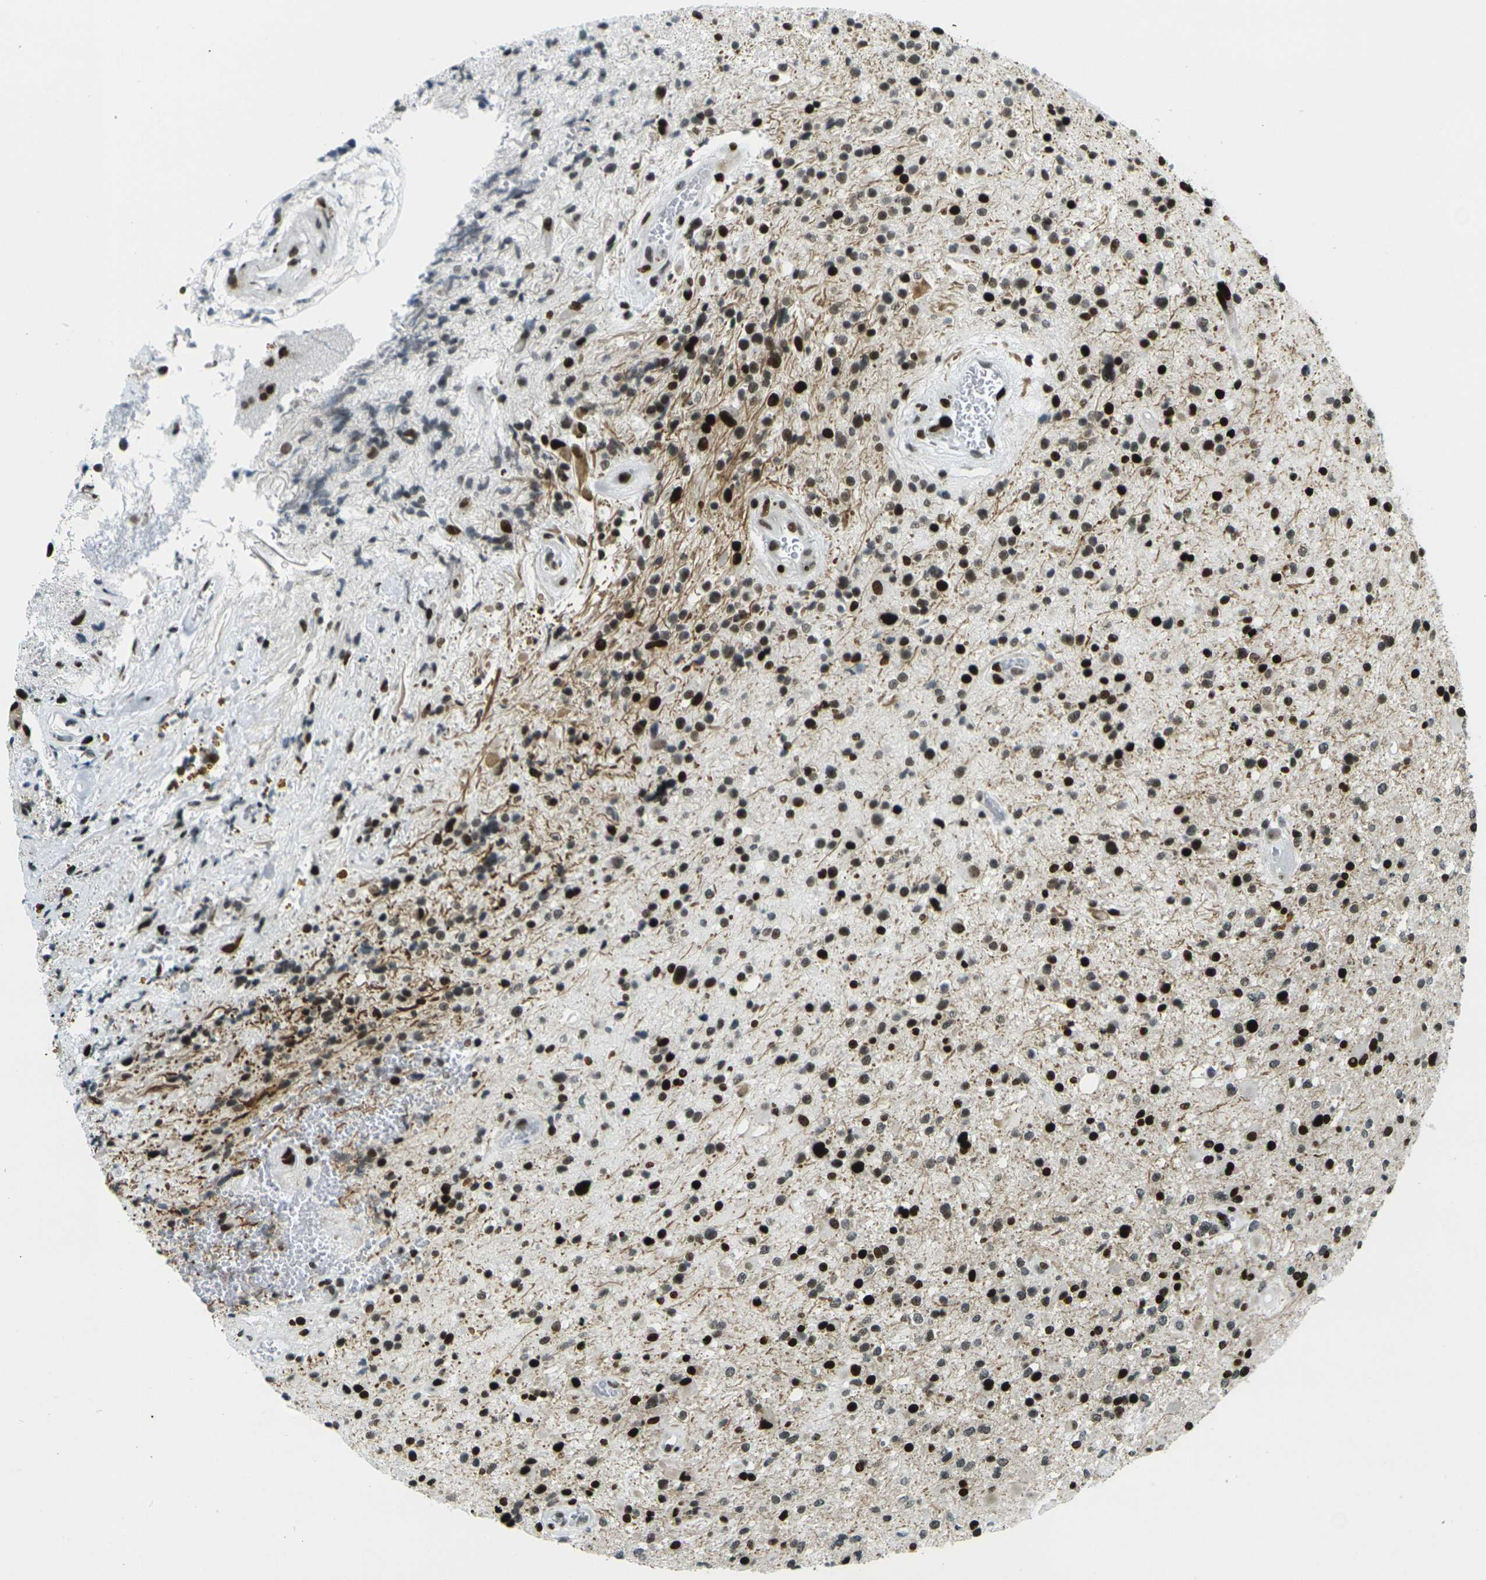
{"staining": {"intensity": "strong", "quantity": "25%-75%", "location": "nuclear"}, "tissue": "glioma", "cell_type": "Tumor cells", "image_type": "cancer", "snomed": [{"axis": "morphology", "description": "Glioma, malignant, High grade"}, {"axis": "topography", "description": "Brain"}], "caption": "Immunohistochemical staining of human glioma displays strong nuclear protein expression in about 25%-75% of tumor cells. Nuclei are stained in blue.", "gene": "H3-3A", "patient": {"sex": "male", "age": 33}}